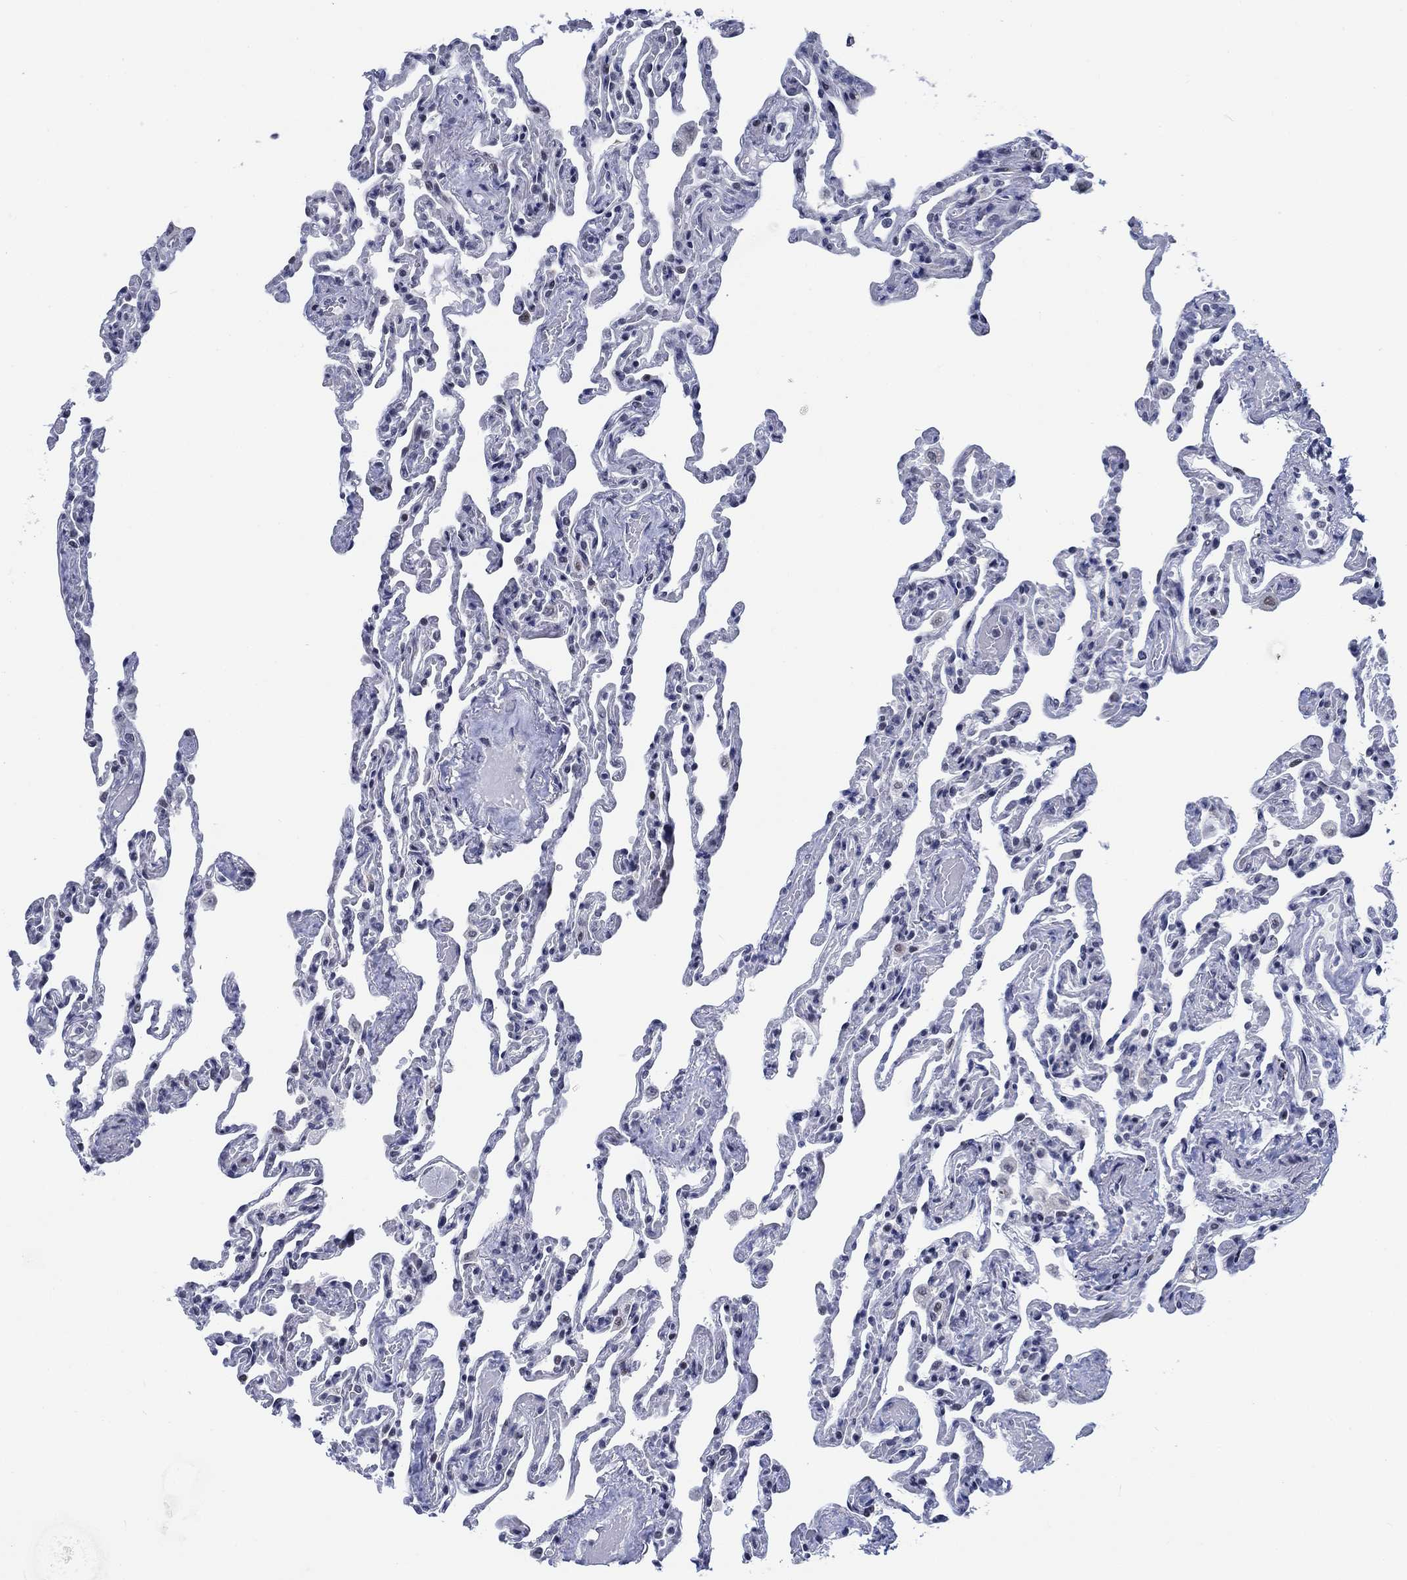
{"staining": {"intensity": "negative", "quantity": "none", "location": "none"}, "tissue": "lung", "cell_type": "Alveolar cells", "image_type": "normal", "snomed": [{"axis": "morphology", "description": "Normal tissue, NOS"}, {"axis": "topography", "description": "Lung"}], "caption": "Alveolar cells show no significant protein expression in unremarkable lung. (Stains: DAB immunohistochemistry with hematoxylin counter stain, Microscopy: brightfield microscopy at high magnification).", "gene": "NEU3", "patient": {"sex": "female", "age": 43}}